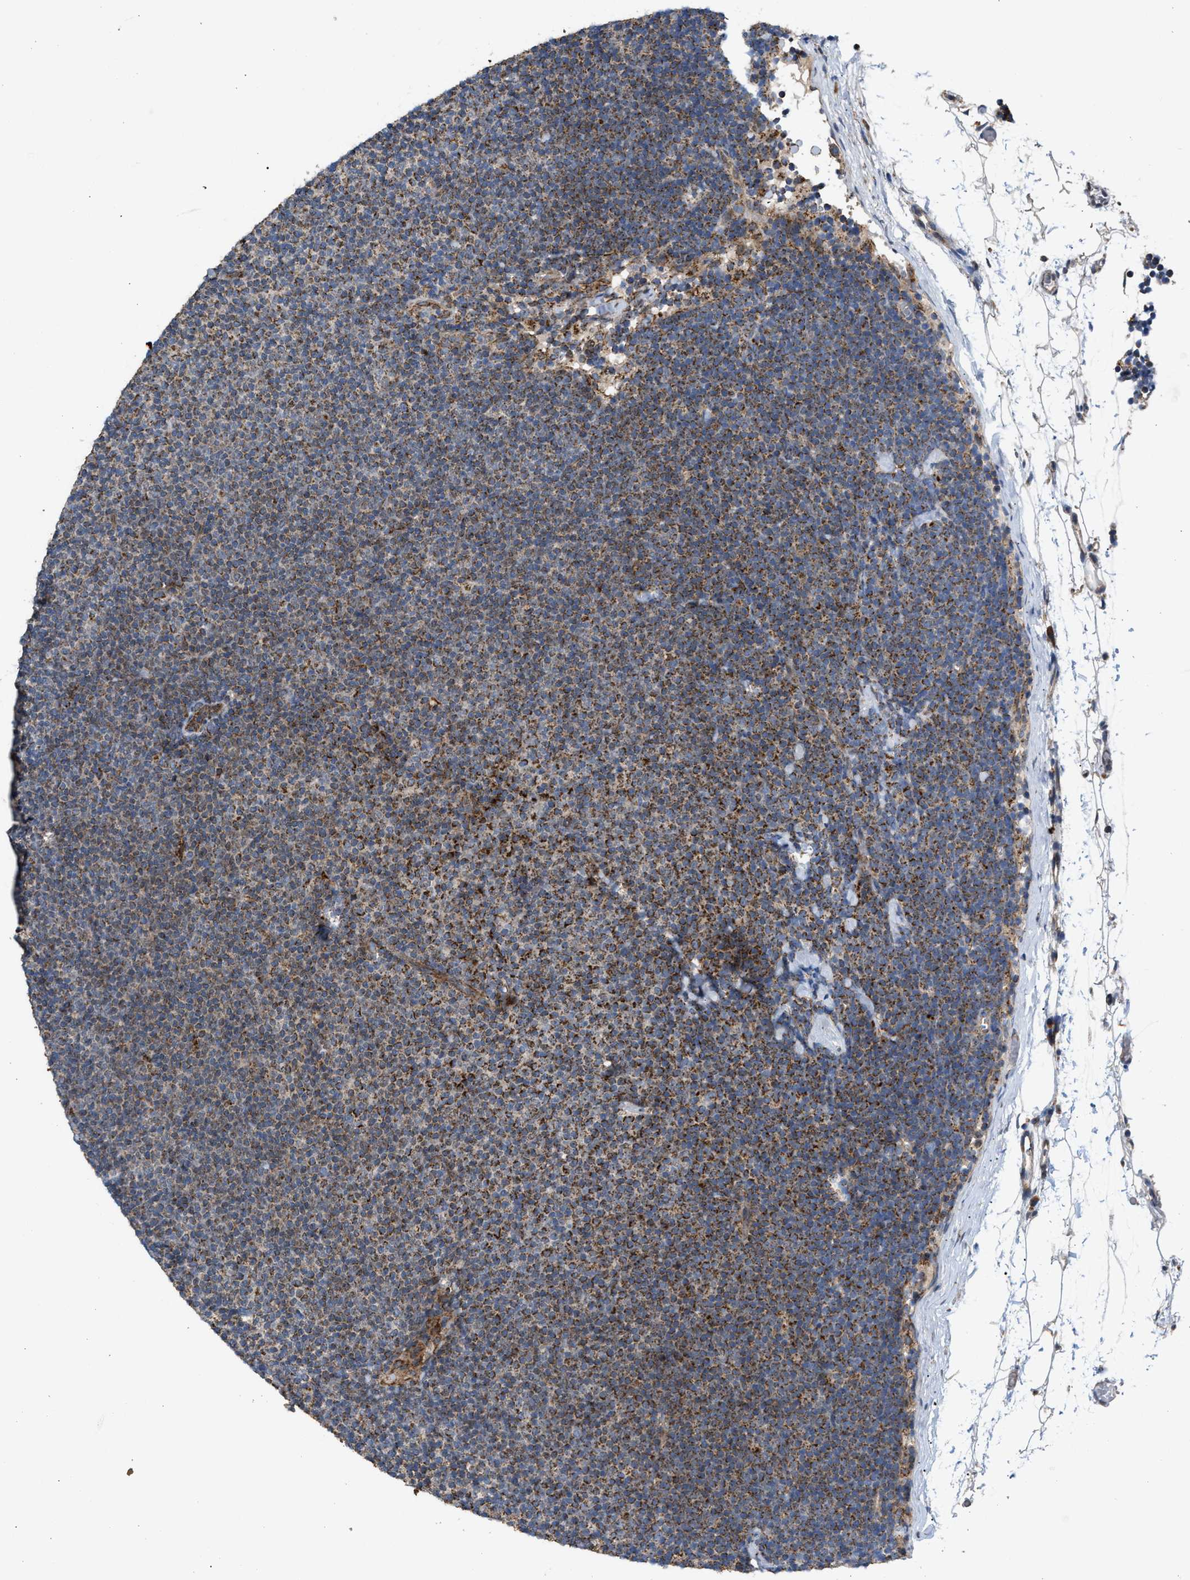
{"staining": {"intensity": "strong", "quantity": ">75%", "location": "cytoplasmic/membranous"}, "tissue": "lymphoma", "cell_type": "Tumor cells", "image_type": "cancer", "snomed": [{"axis": "morphology", "description": "Malignant lymphoma, non-Hodgkin's type, Low grade"}, {"axis": "topography", "description": "Lymph node"}], "caption": "This photomicrograph displays IHC staining of malignant lymphoma, non-Hodgkin's type (low-grade), with high strong cytoplasmic/membranous expression in approximately >75% of tumor cells.", "gene": "TACO1", "patient": {"sex": "female", "age": 53}}